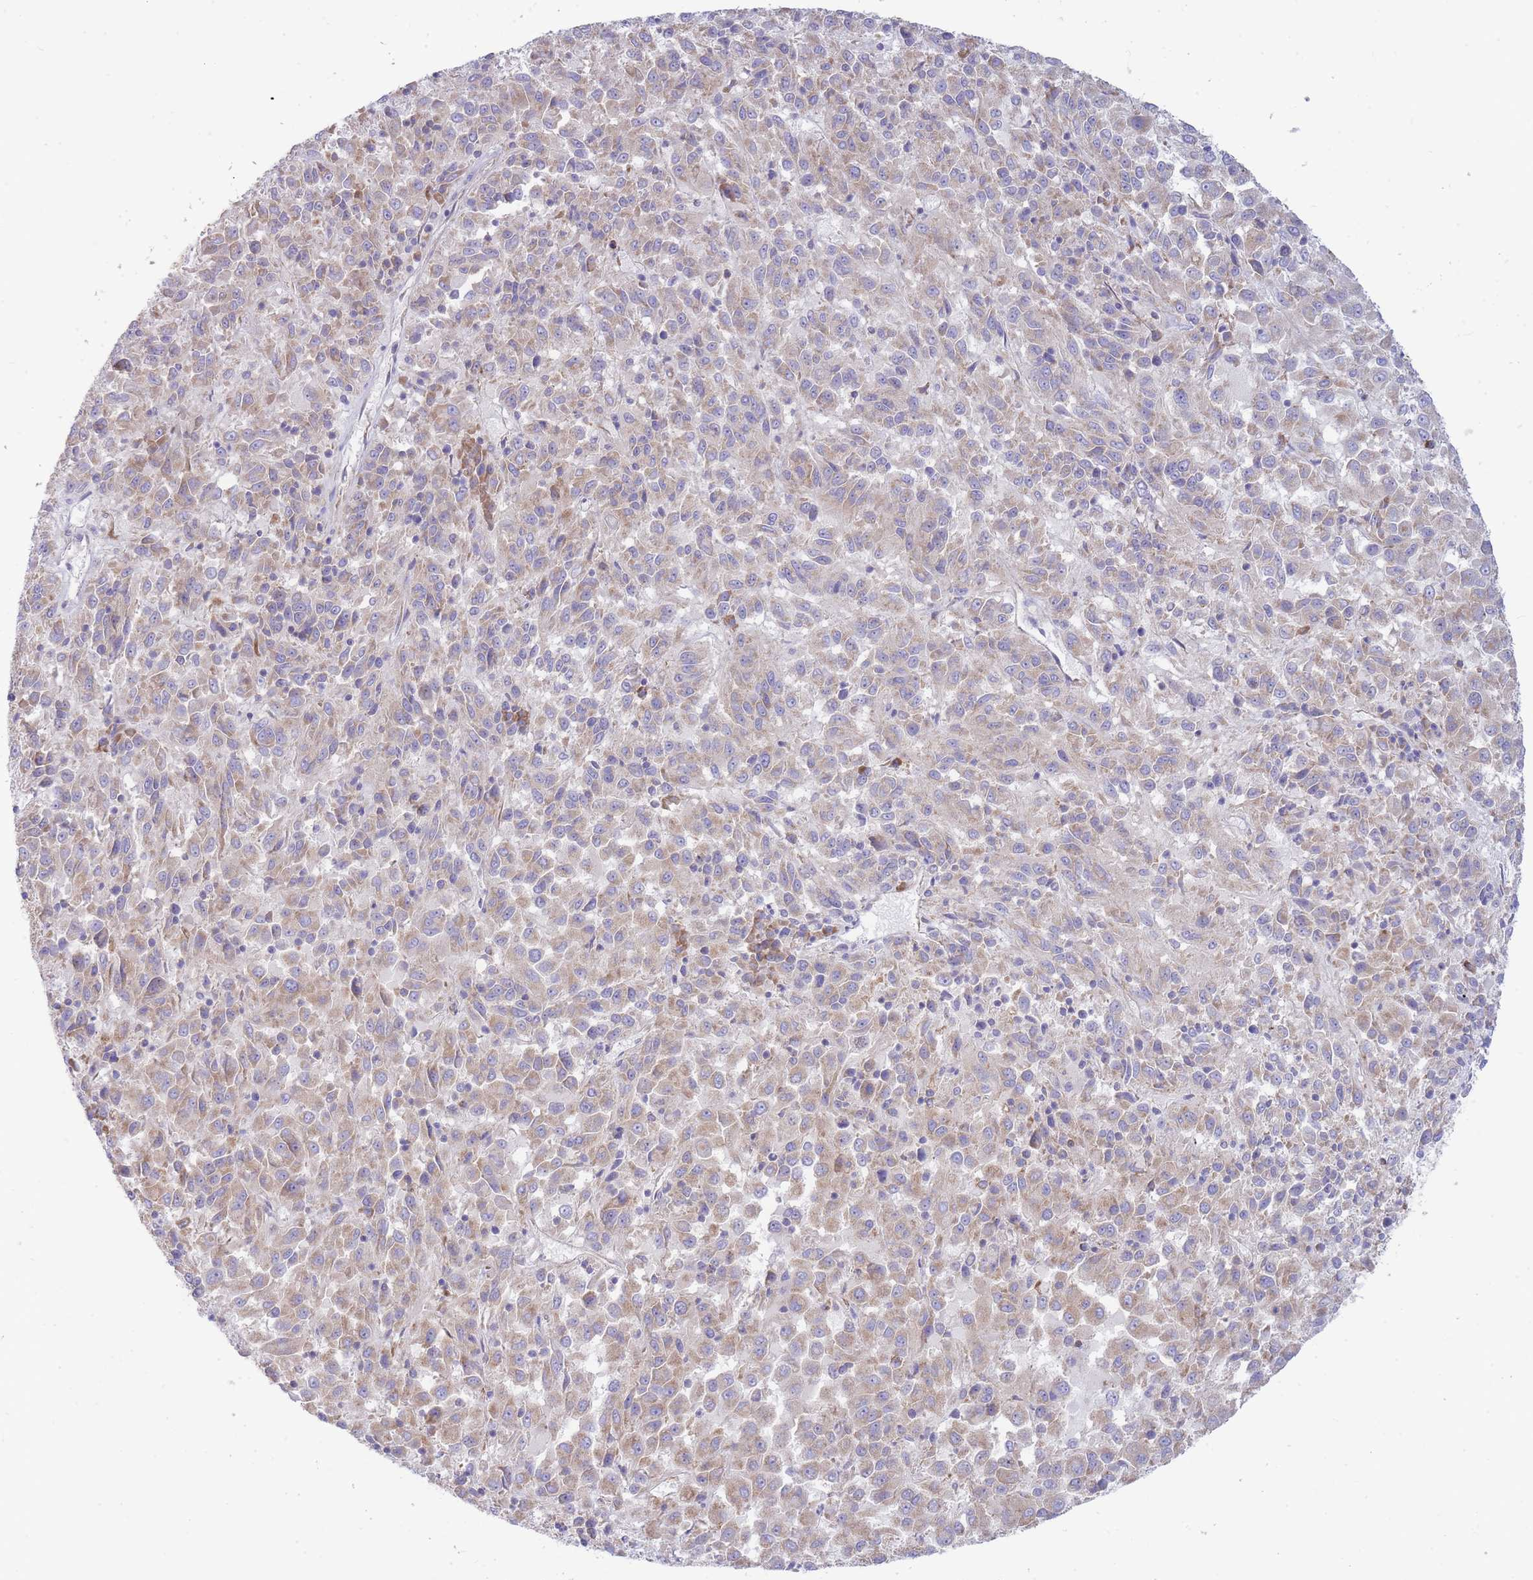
{"staining": {"intensity": "weak", "quantity": "25%-75%", "location": "cytoplasmic/membranous"}, "tissue": "melanoma", "cell_type": "Tumor cells", "image_type": "cancer", "snomed": [{"axis": "morphology", "description": "Malignant melanoma, Metastatic site"}, {"axis": "topography", "description": "Lung"}], "caption": "A brown stain highlights weak cytoplasmic/membranous expression of a protein in malignant melanoma (metastatic site) tumor cells.", "gene": "SH2B2", "patient": {"sex": "male", "age": 64}}